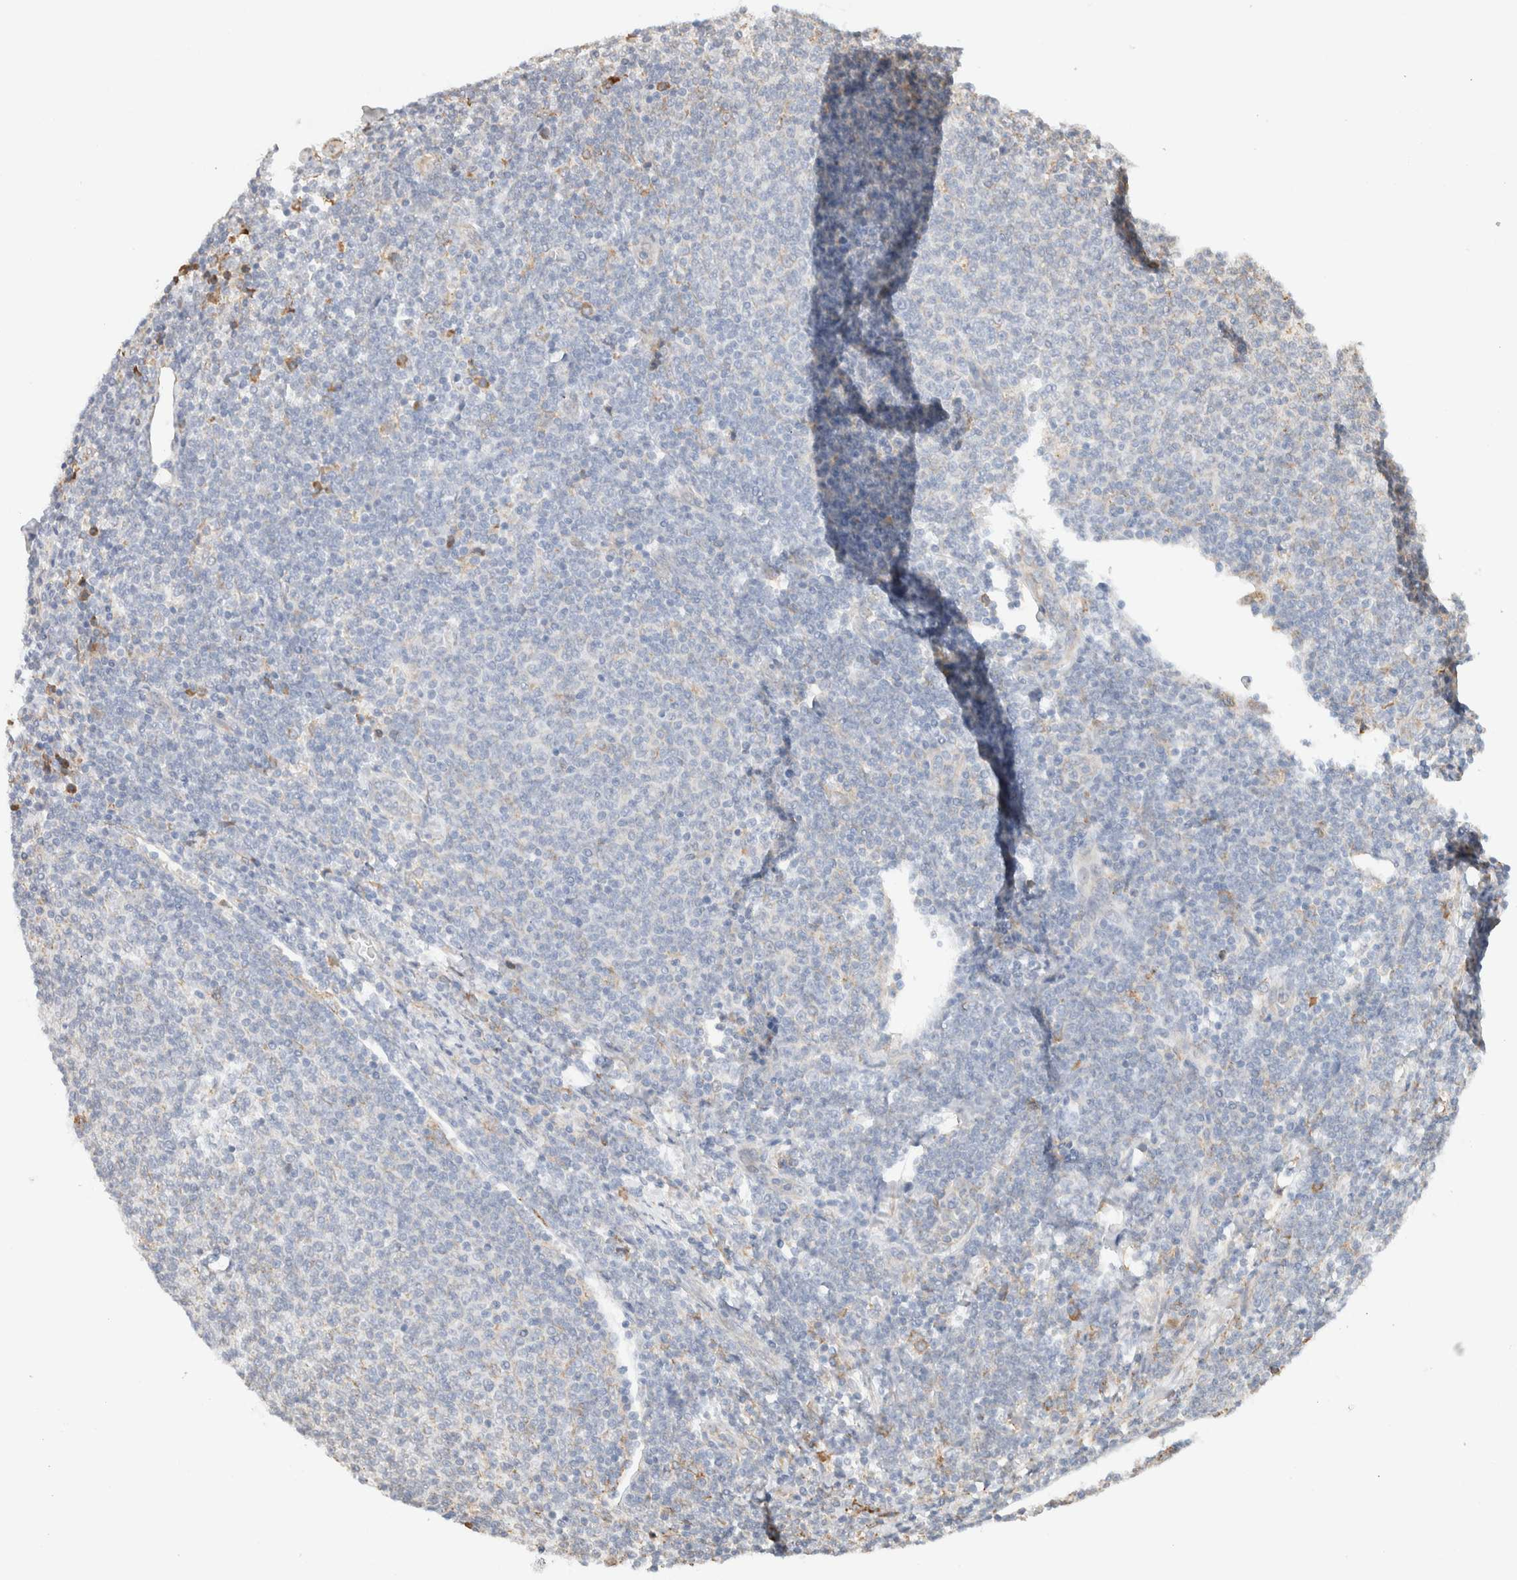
{"staining": {"intensity": "negative", "quantity": "none", "location": "none"}, "tissue": "lymphoma", "cell_type": "Tumor cells", "image_type": "cancer", "snomed": [{"axis": "morphology", "description": "Malignant lymphoma, non-Hodgkin's type, Low grade"}, {"axis": "topography", "description": "Lymph node"}], "caption": "Tumor cells are negative for brown protein staining in lymphoma.", "gene": "INTS1", "patient": {"sex": "male", "age": 66}}